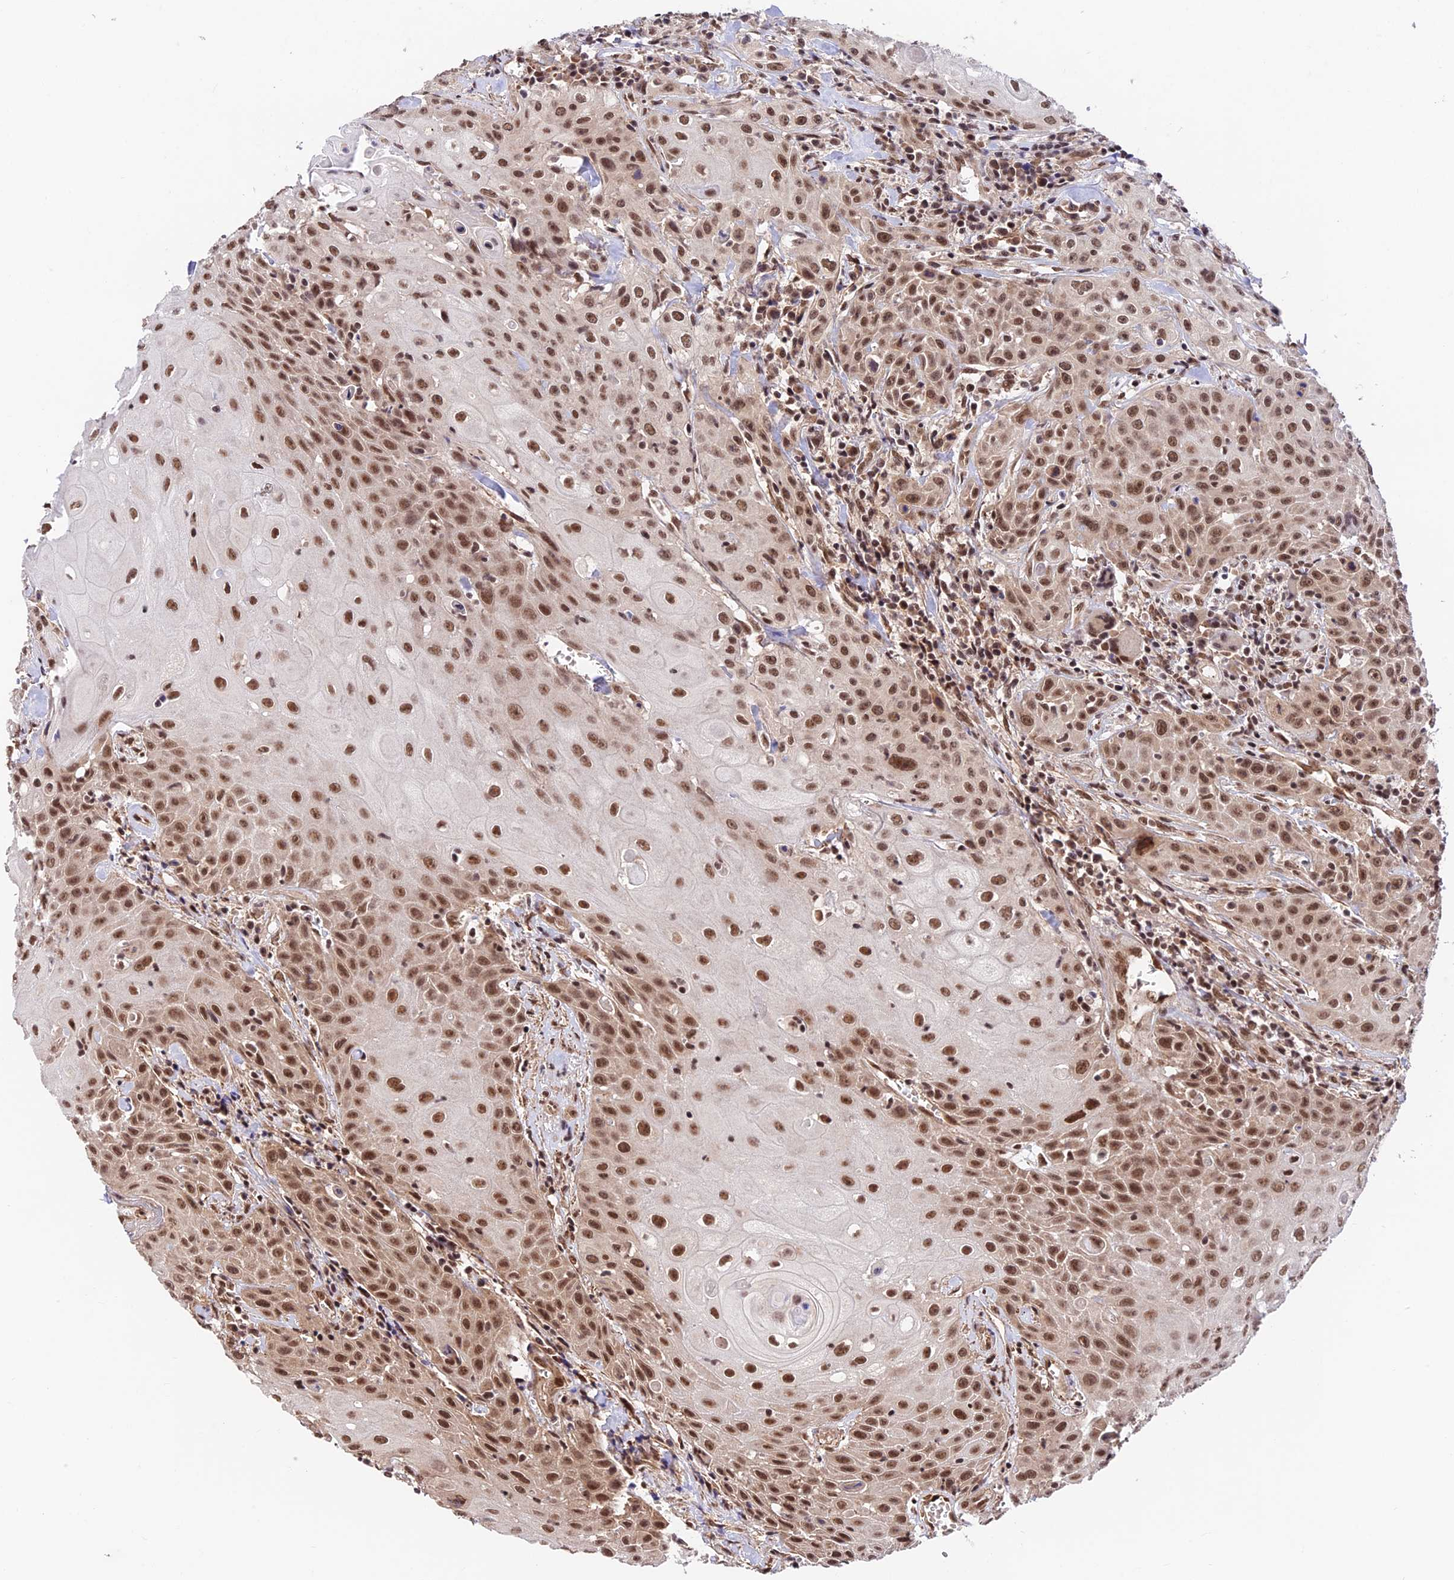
{"staining": {"intensity": "strong", "quantity": ">75%", "location": "nuclear"}, "tissue": "head and neck cancer", "cell_type": "Tumor cells", "image_type": "cancer", "snomed": [{"axis": "morphology", "description": "Squamous cell carcinoma, NOS"}, {"axis": "topography", "description": "Oral tissue"}, {"axis": "topography", "description": "Head-Neck"}], "caption": "Immunohistochemistry (IHC) image of human head and neck cancer stained for a protein (brown), which shows high levels of strong nuclear expression in about >75% of tumor cells.", "gene": "RBM42", "patient": {"sex": "female", "age": 82}}